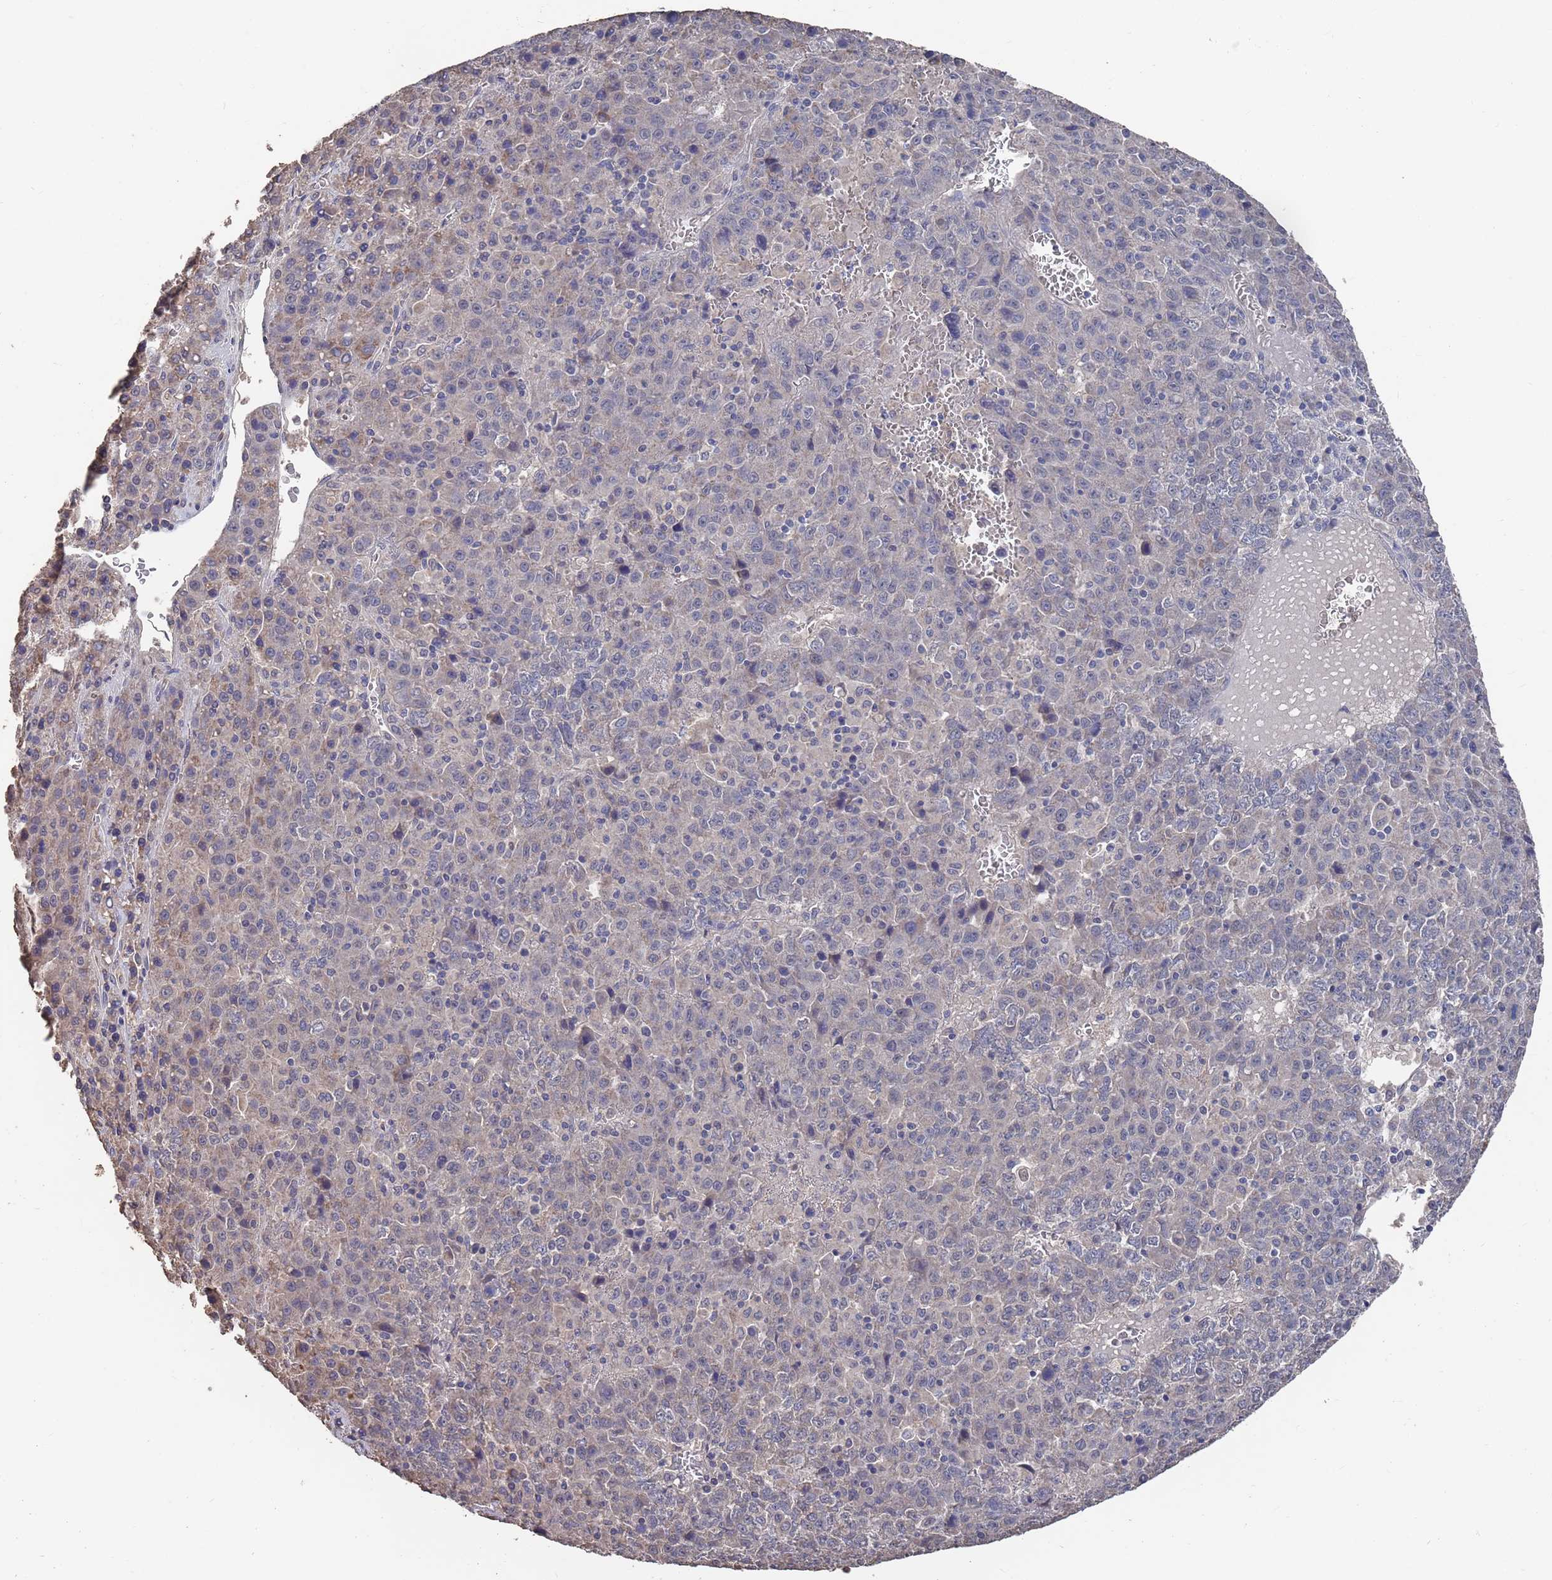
{"staining": {"intensity": "weak", "quantity": "<25%", "location": "cytoplasmic/membranous"}, "tissue": "liver cancer", "cell_type": "Tumor cells", "image_type": "cancer", "snomed": [{"axis": "morphology", "description": "Carcinoma, Hepatocellular, NOS"}, {"axis": "topography", "description": "Liver"}], "caption": "IHC micrograph of human hepatocellular carcinoma (liver) stained for a protein (brown), which demonstrates no staining in tumor cells.", "gene": "BTBD18", "patient": {"sex": "female", "age": 53}}